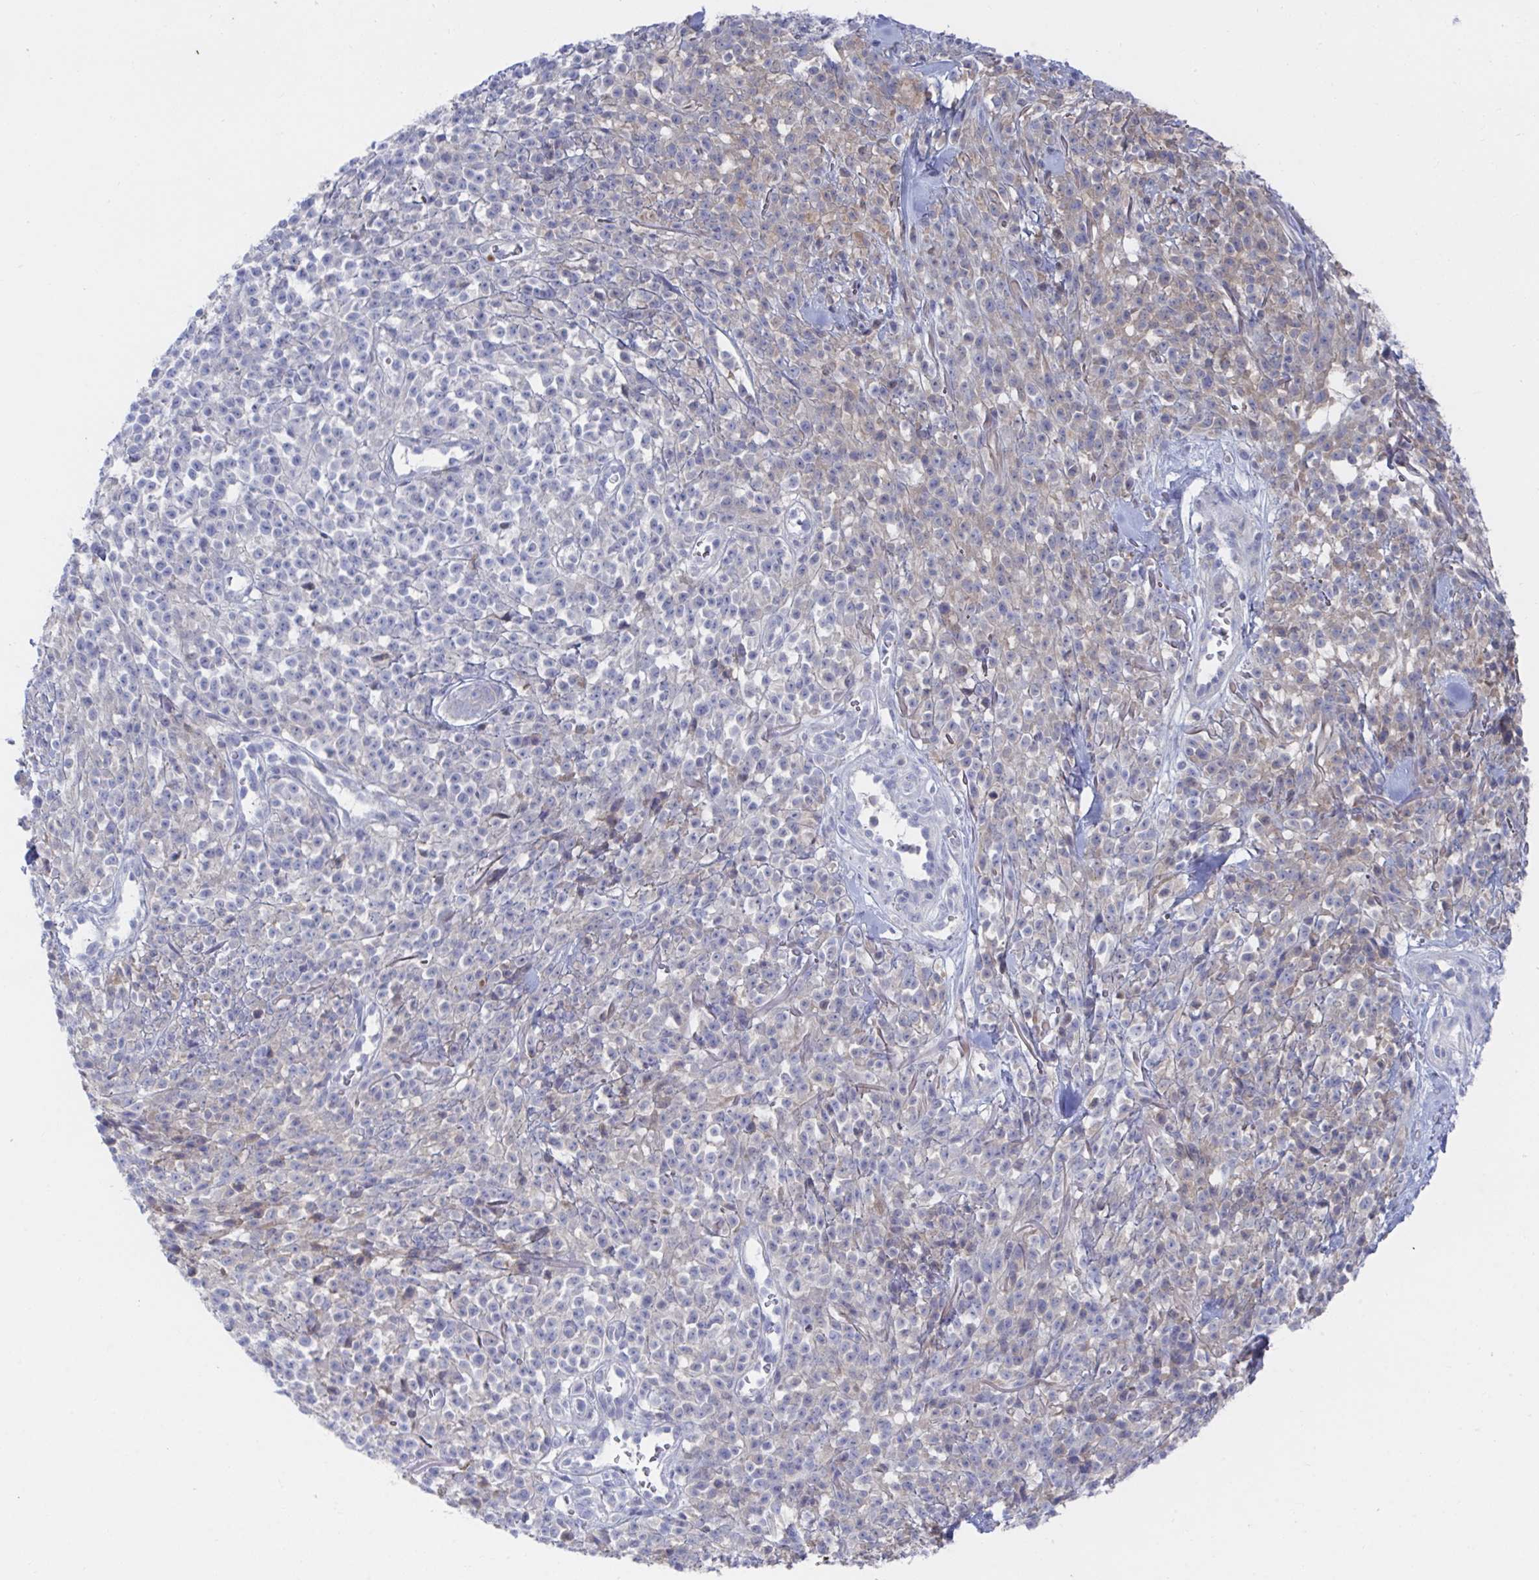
{"staining": {"intensity": "negative", "quantity": "none", "location": "none"}, "tissue": "melanoma", "cell_type": "Tumor cells", "image_type": "cancer", "snomed": [{"axis": "morphology", "description": "Malignant melanoma, NOS"}, {"axis": "topography", "description": "Skin"}, {"axis": "topography", "description": "Skin of trunk"}], "caption": "Image shows no significant protein positivity in tumor cells of melanoma.", "gene": "TNFAIP6", "patient": {"sex": "male", "age": 74}}